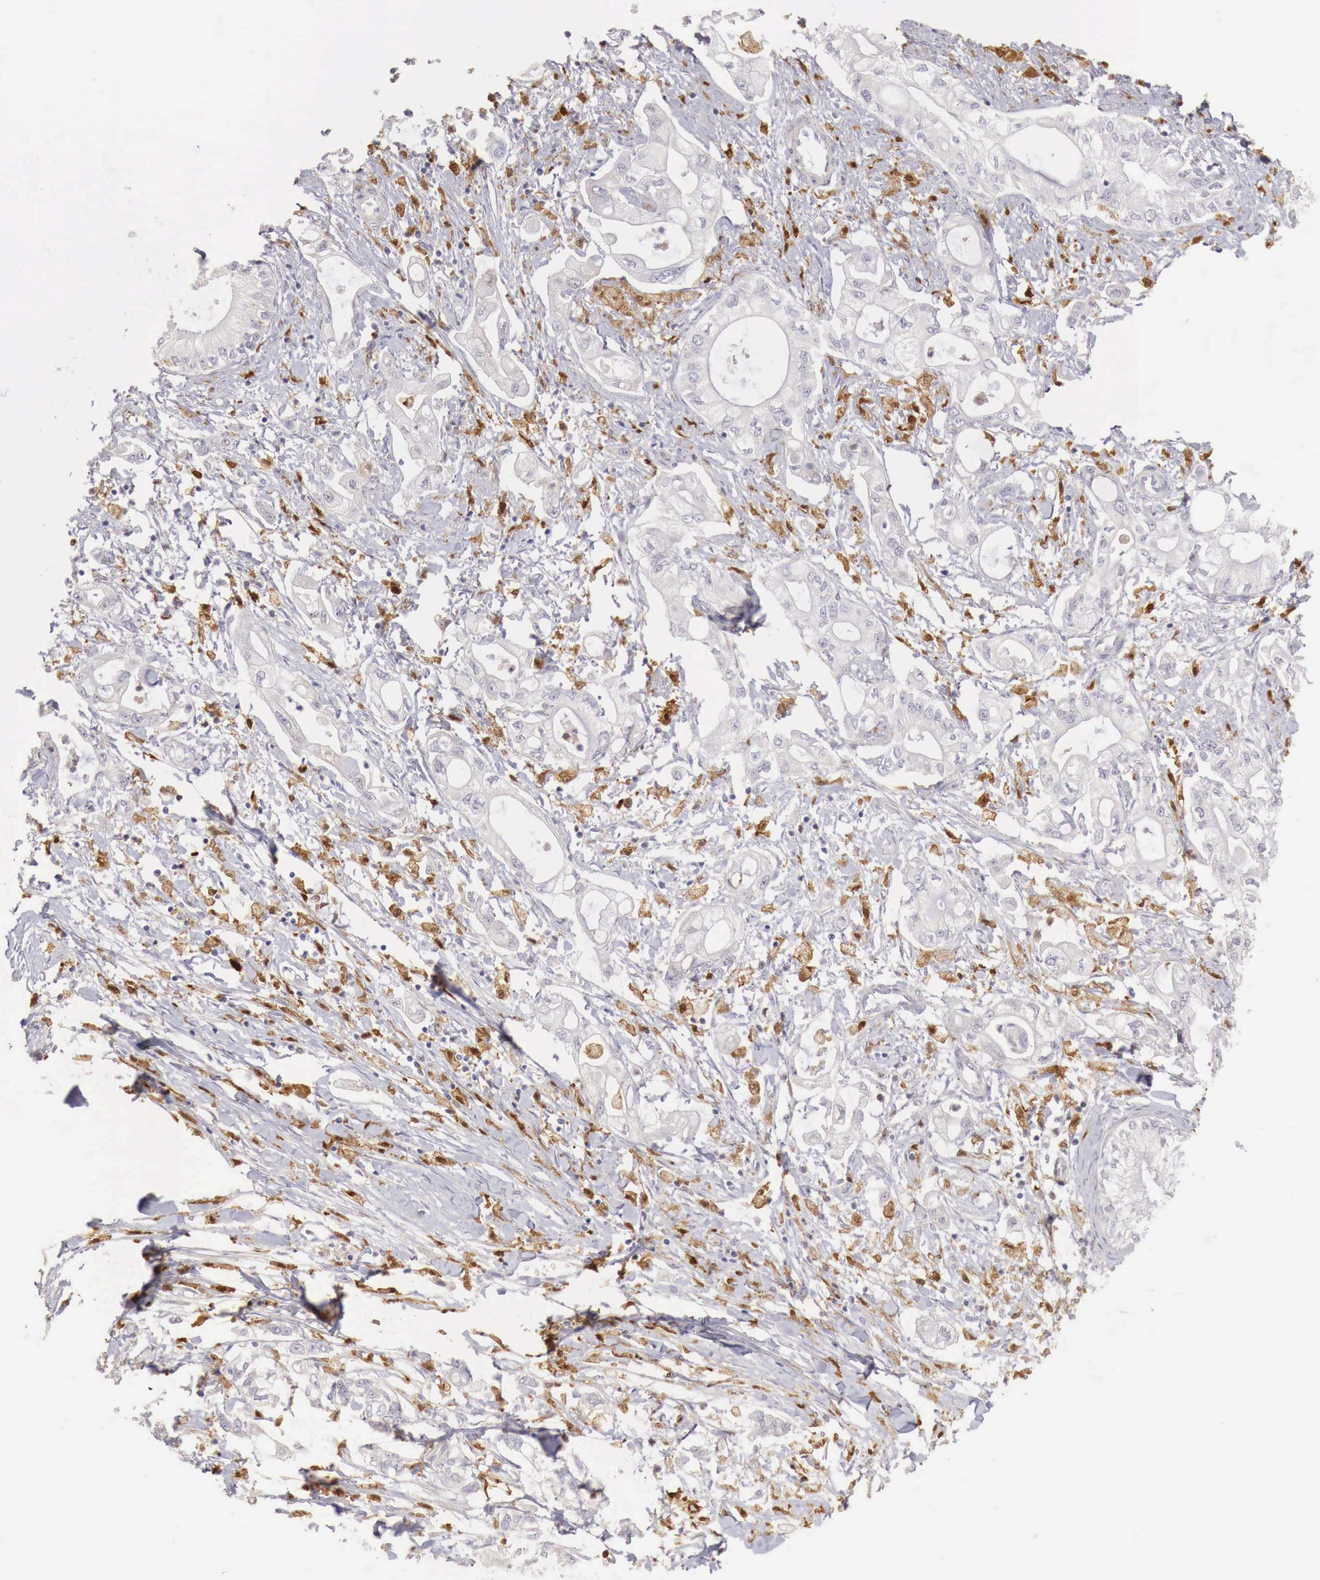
{"staining": {"intensity": "negative", "quantity": "none", "location": "none"}, "tissue": "pancreatic cancer", "cell_type": "Tumor cells", "image_type": "cancer", "snomed": [{"axis": "morphology", "description": "Adenocarcinoma, NOS"}, {"axis": "topography", "description": "Pancreas"}], "caption": "IHC of pancreatic cancer displays no positivity in tumor cells.", "gene": "RENBP", "patient": {"sex": "male", "age": 79}}